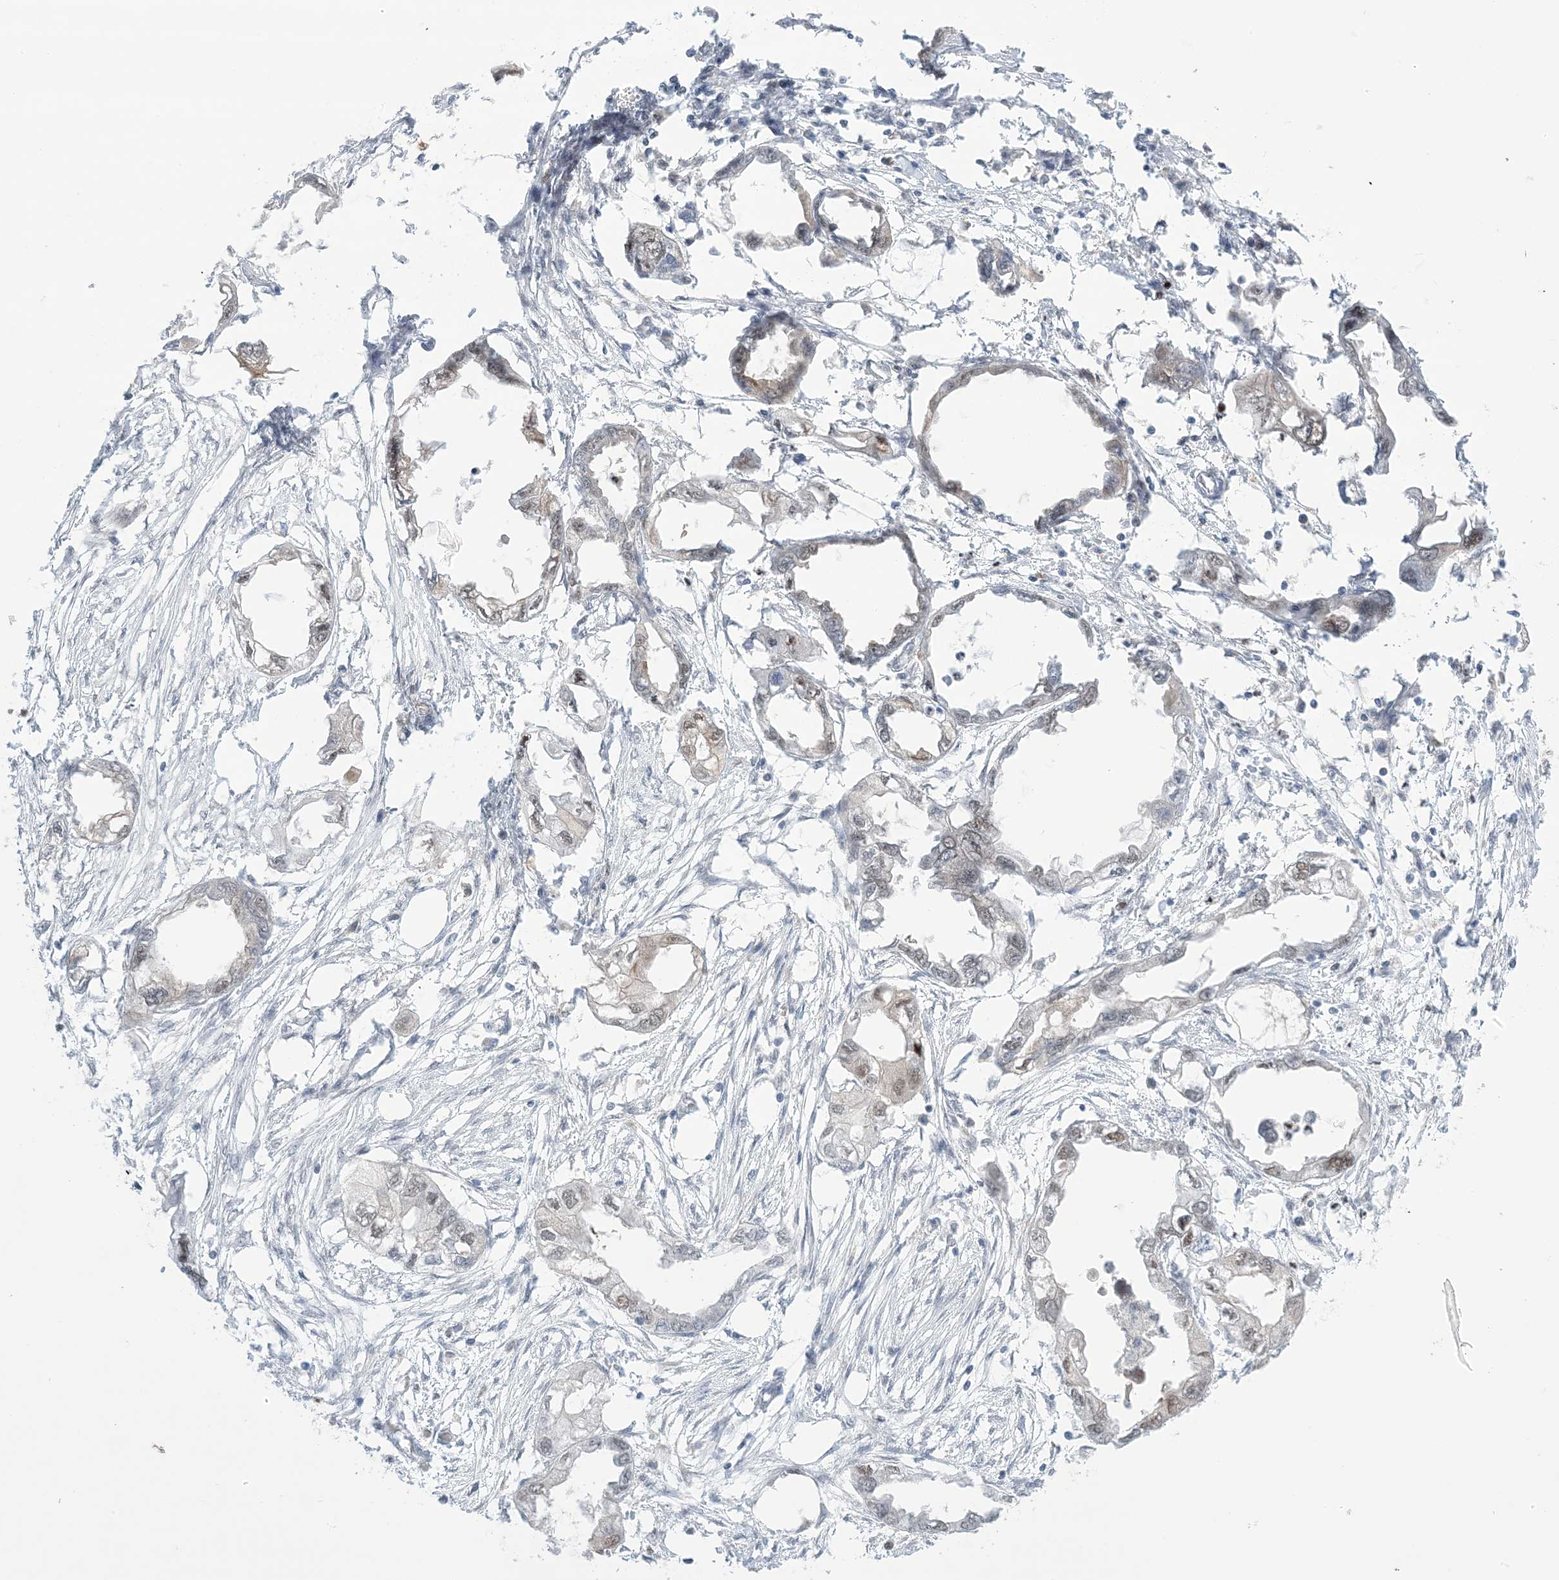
{"staining": {"intensity": "weak", "quantity": "<25%", "location": "nuclear"}, "tissue": "endometrial cancer", "cell_type": "Tumor cells", "image_type": "cancer", "snomed": [{"axis": "morphology", "description": "Adenocarcinoma, NOS"}, {"axis": "morphology", "description": "Adenocarcinoma, metastatic, NOS"}, {"axis": "topography", "description": "Adipose tissue"}, {"axis": "topography", "description": "Endometrium"}], "caption": "The photomicrograph demonstrates no staining of tumor cells in endometrial cancer.", "gene": "TFPT", "patient": {"sex": "female", "age": 67}}